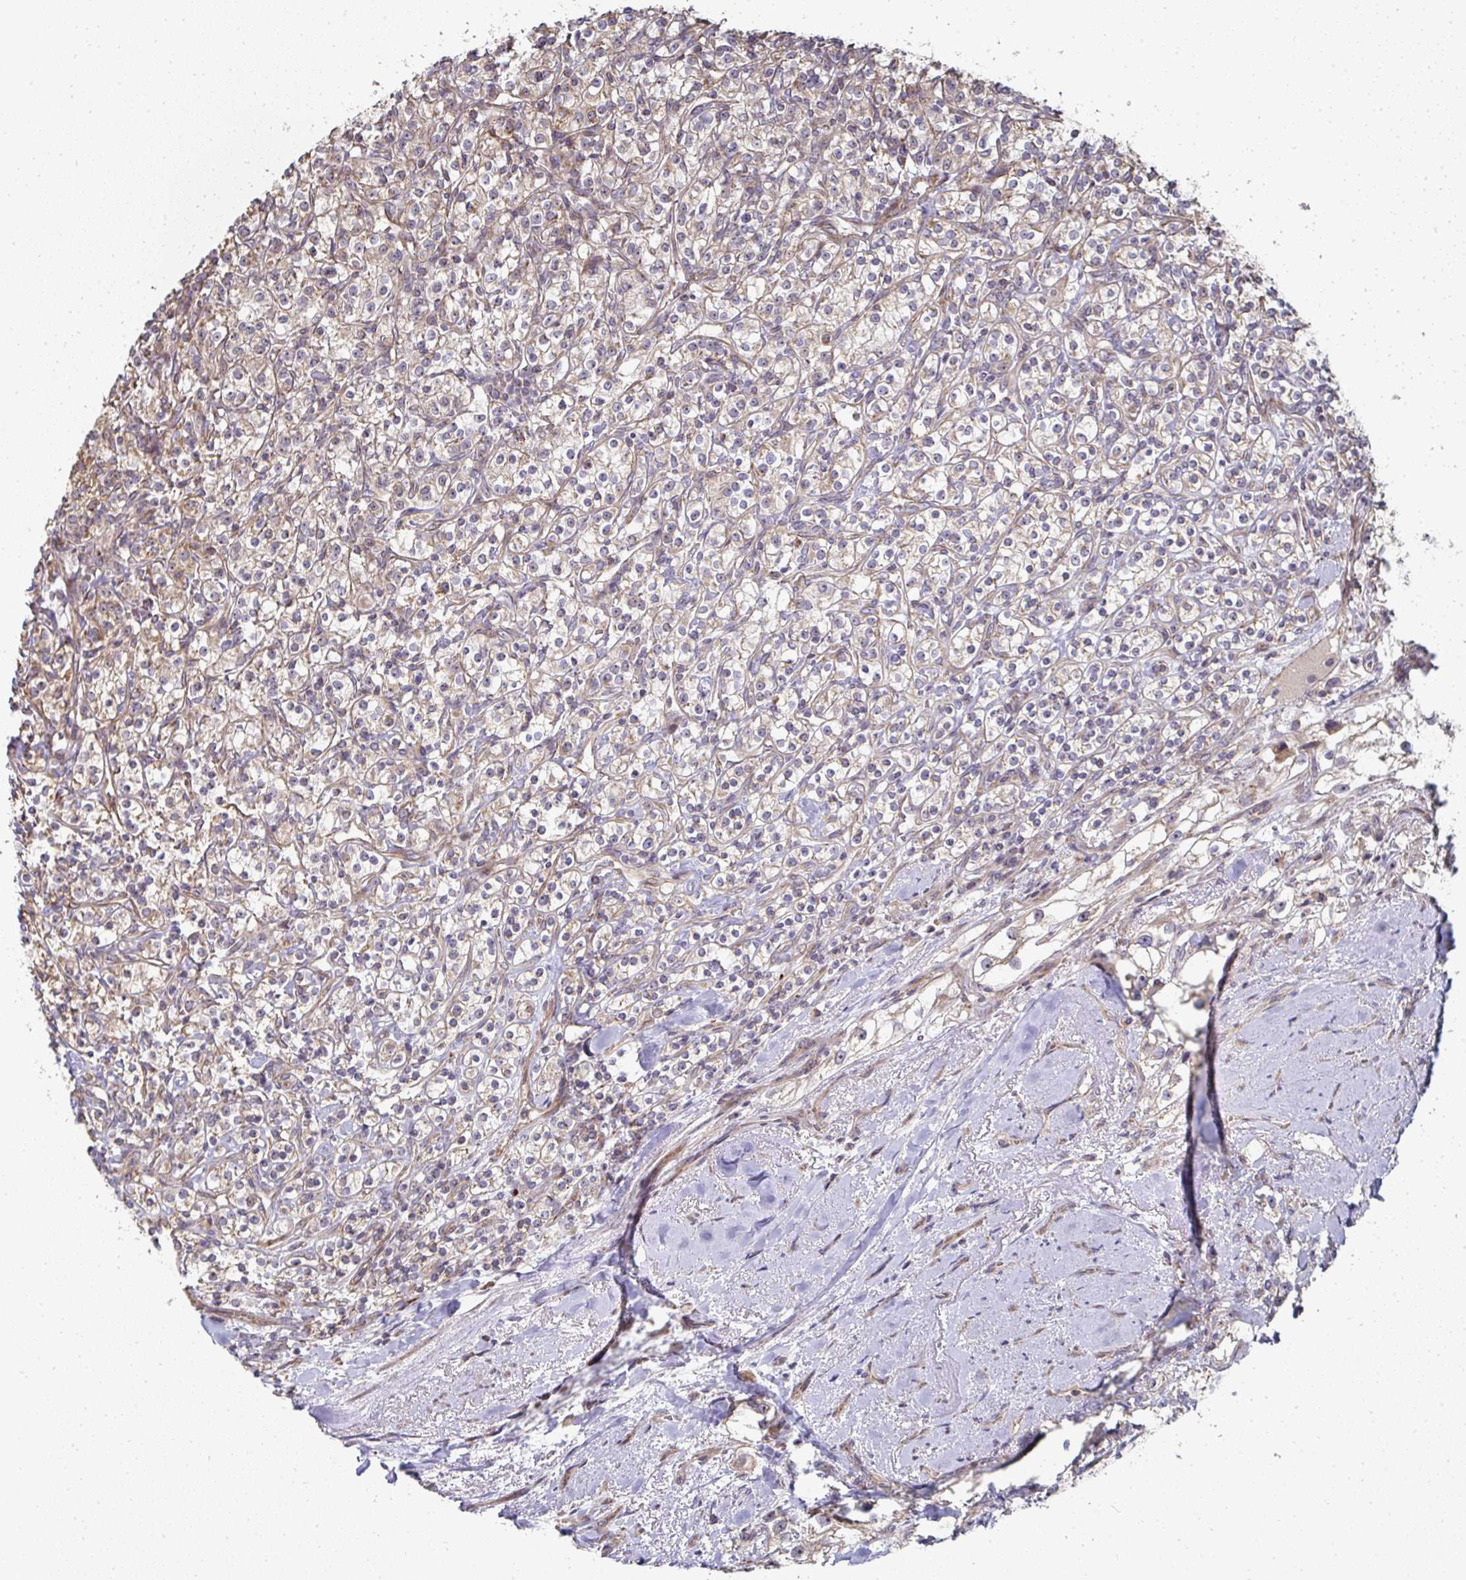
{"staining": {"intensity": "weak", "quantity": "25%-75%", "location": "cytoplasmic/membranous"}, "tissue": "renal cancer", "cell_type": "Tumor cells", "image_type": "cancer", "snomed": [{"axis": "morphology", "description": "Adenocarcinoma, NOS"}, {"axis": "topography", "description": "Kidney"}], "caption": "DAB (3,3'-diaminobenzidine) immunohistochemical staining of adenocarcinoma (renal) displays weak cytoplasmic/membranous protein positivity in about 25%-75% of tumor cells.", "gene": "AGTPBP1", "patient": {"sex": "male", "age": 77}}